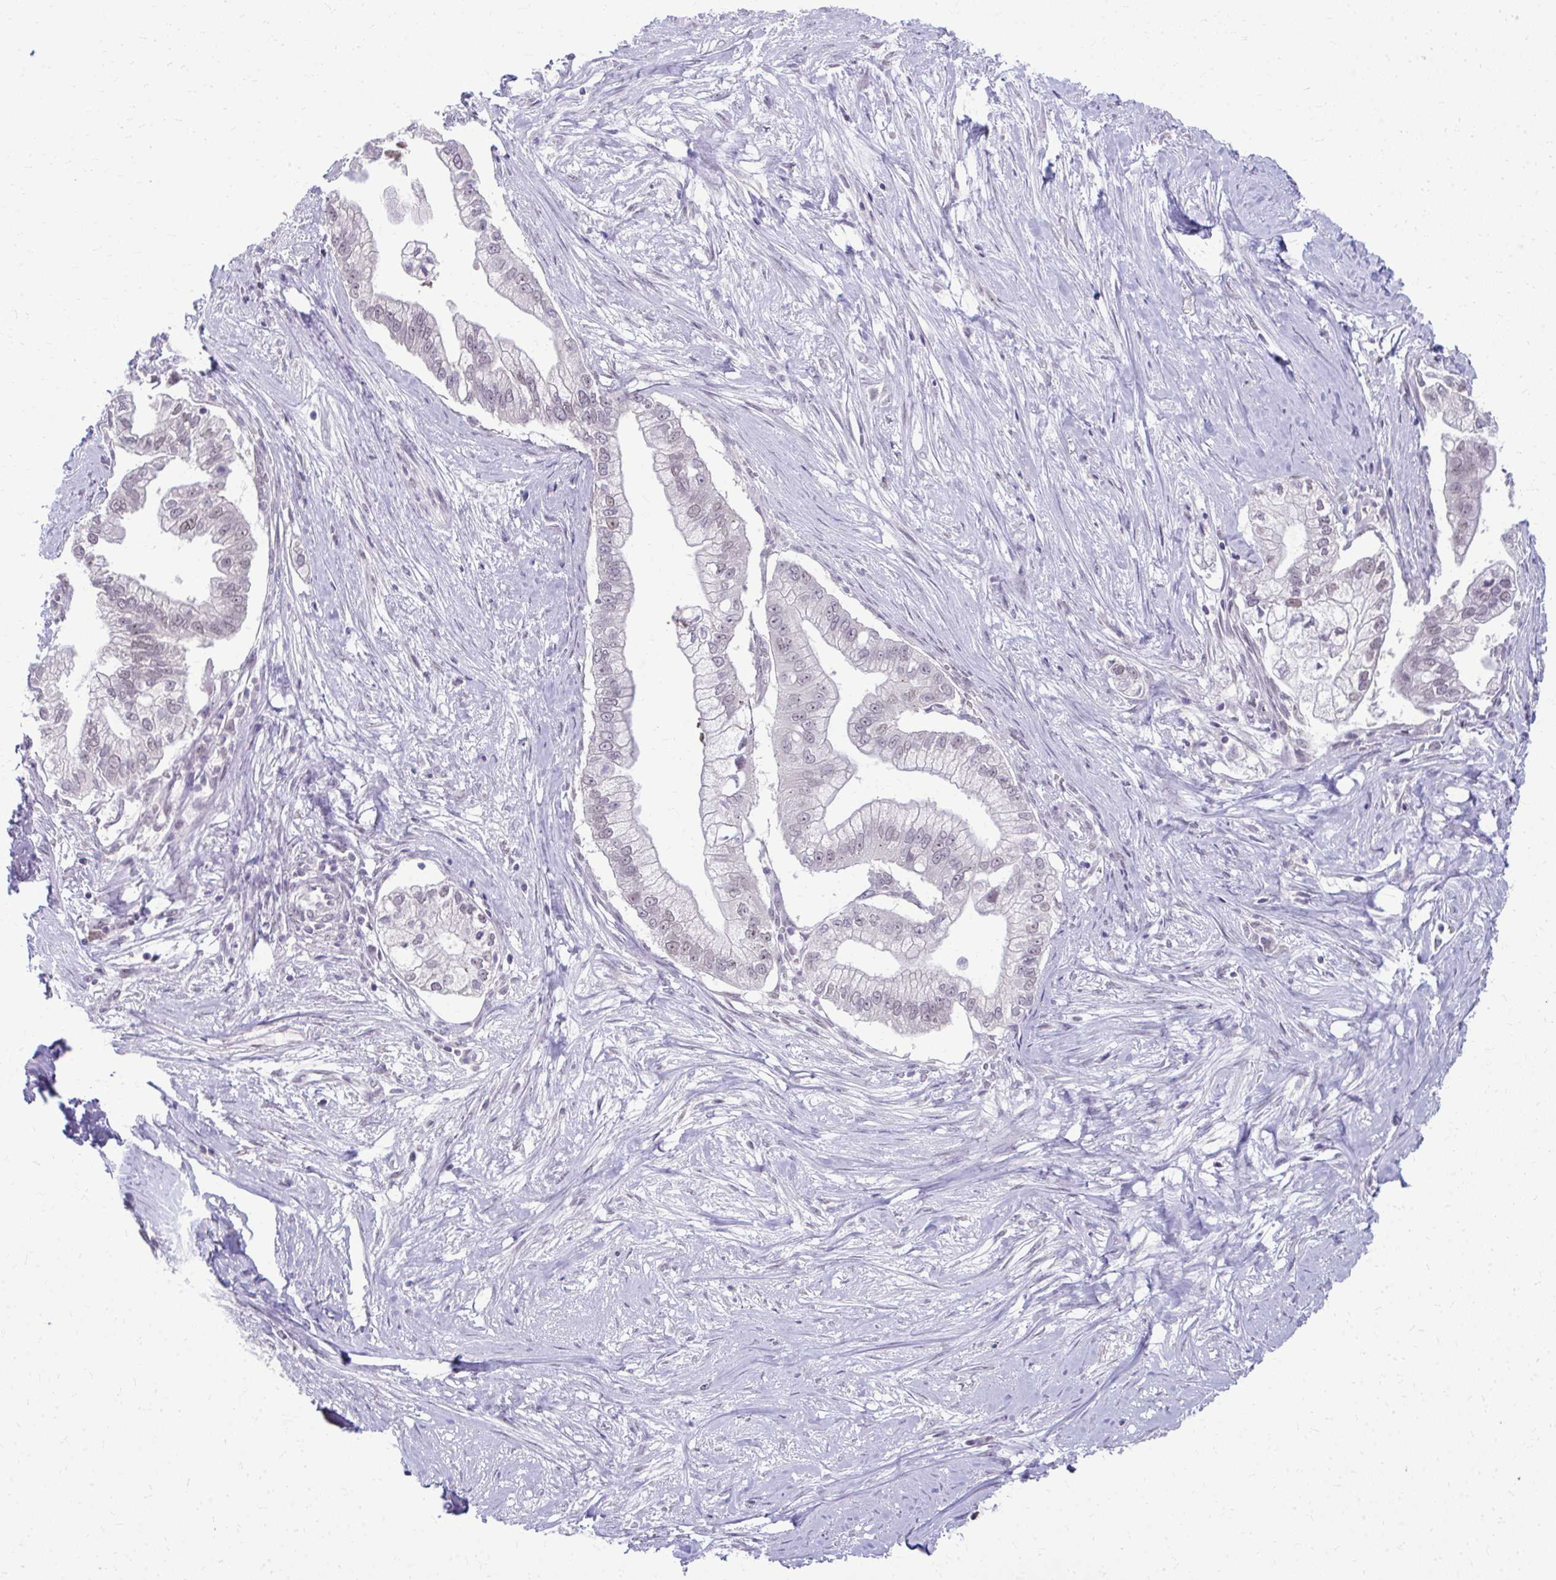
{"staining": {"intensity": "weak", "quantity": "<25%", "location": "nuclear"}, "tissue": "pancreatic cancer", "cell_type": "Tumor cells", "image_type": "cancer", "snomed": [{"axis": "morphology", "description": "Adenocarcinoma, NOS"}, {"axis": "topography", "description": "Pancreas"}], "caption": "Pancreatic adenocarcinoma was stained to show a protein in brown. There is no significant expression in tumor cells. (IHC, brightfield microscopy, high magnification).", "gene": "MAF1", "patient": {"sex": "male", "age": 70}}